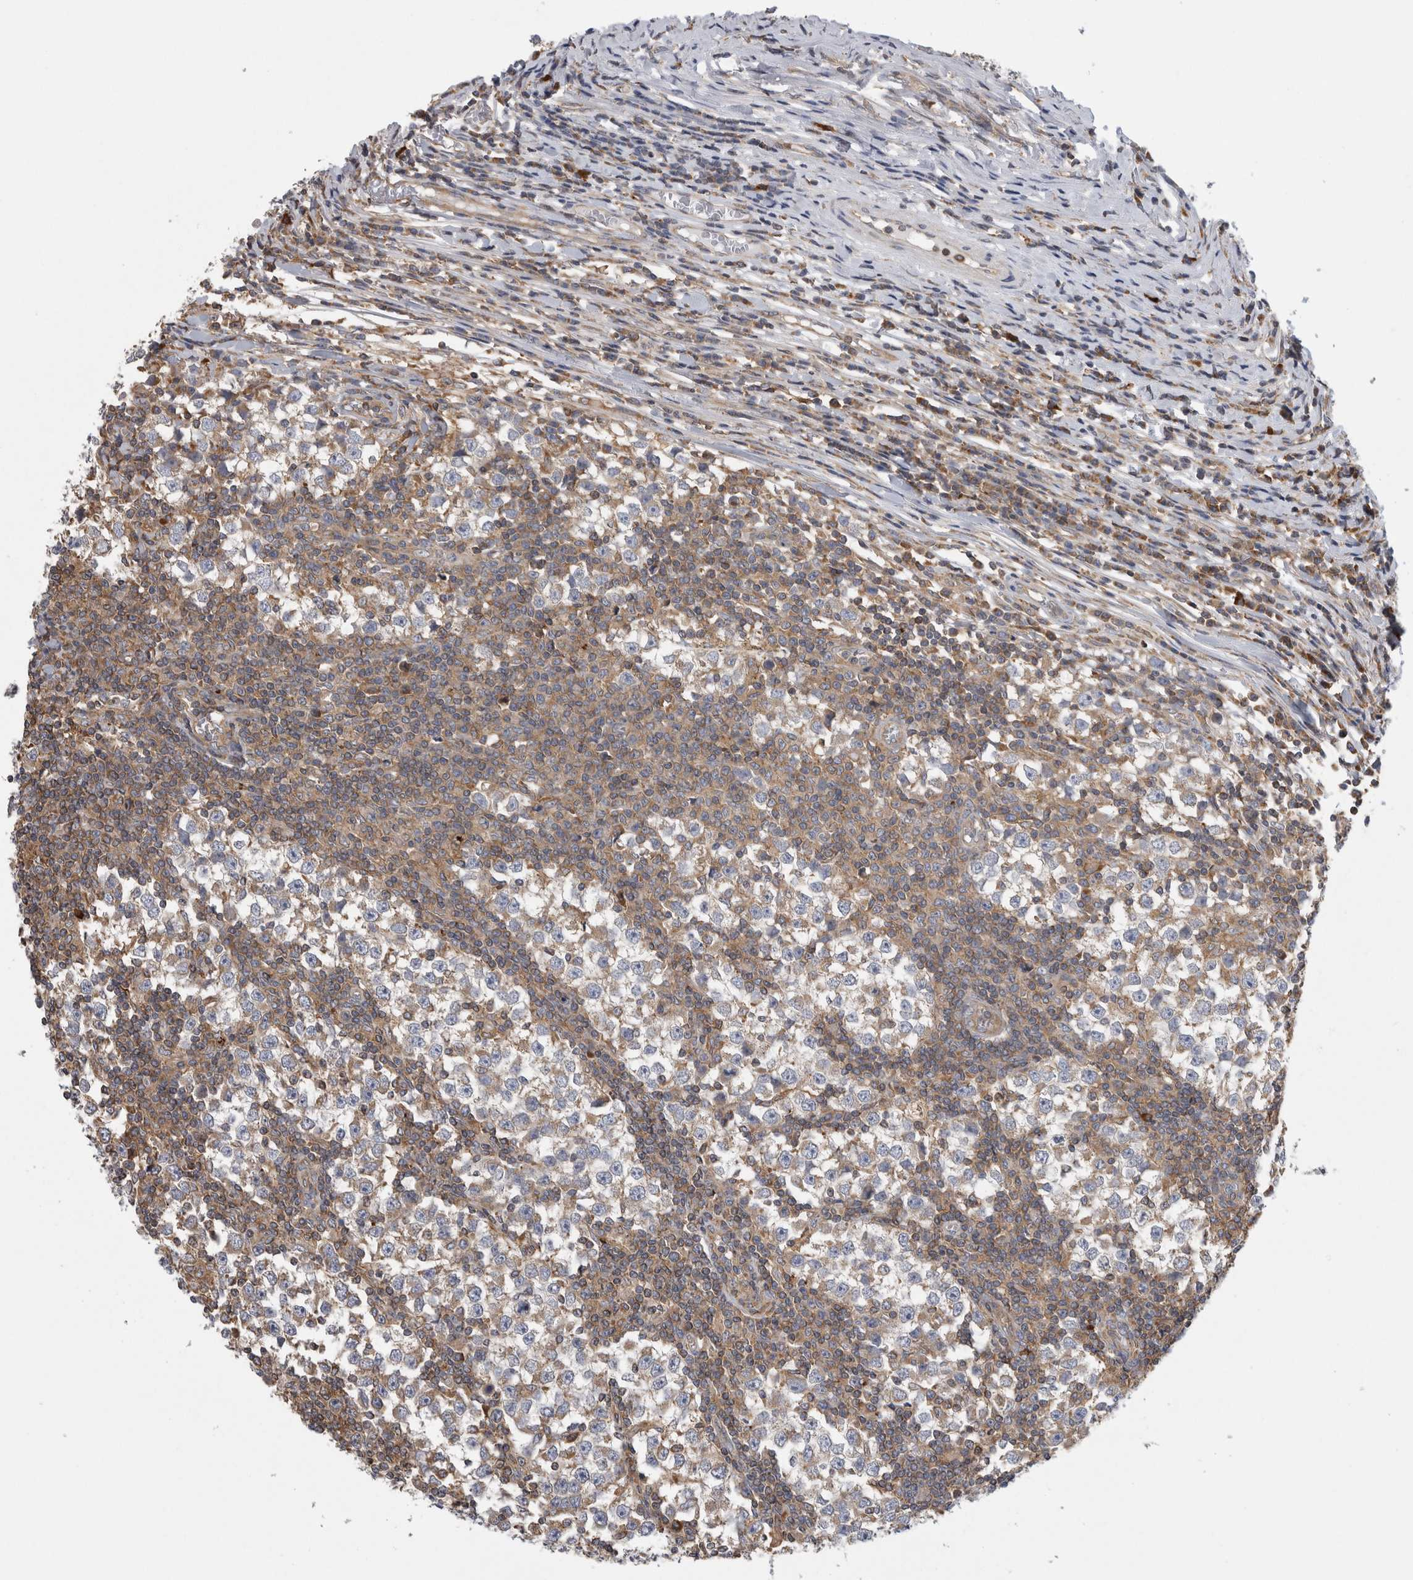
{"staining": {"intensity": "negative", "quantity": "none", "location": "none"}, "tissue": "testis cancer", "cell_type": "Tumor cells", "image_type": "cancer", "snomed": [{"axis": "morphology", "description": "Seminoma, NOS"}, {"axis": "topography", "description": "Testis"}], "caption": "Human testis cancer stained for a protein using immunohistochemistry exhibits no expression in tumor cells.", "gene": "GRIK2", "patient": {"sex": "male", "age": 65}}